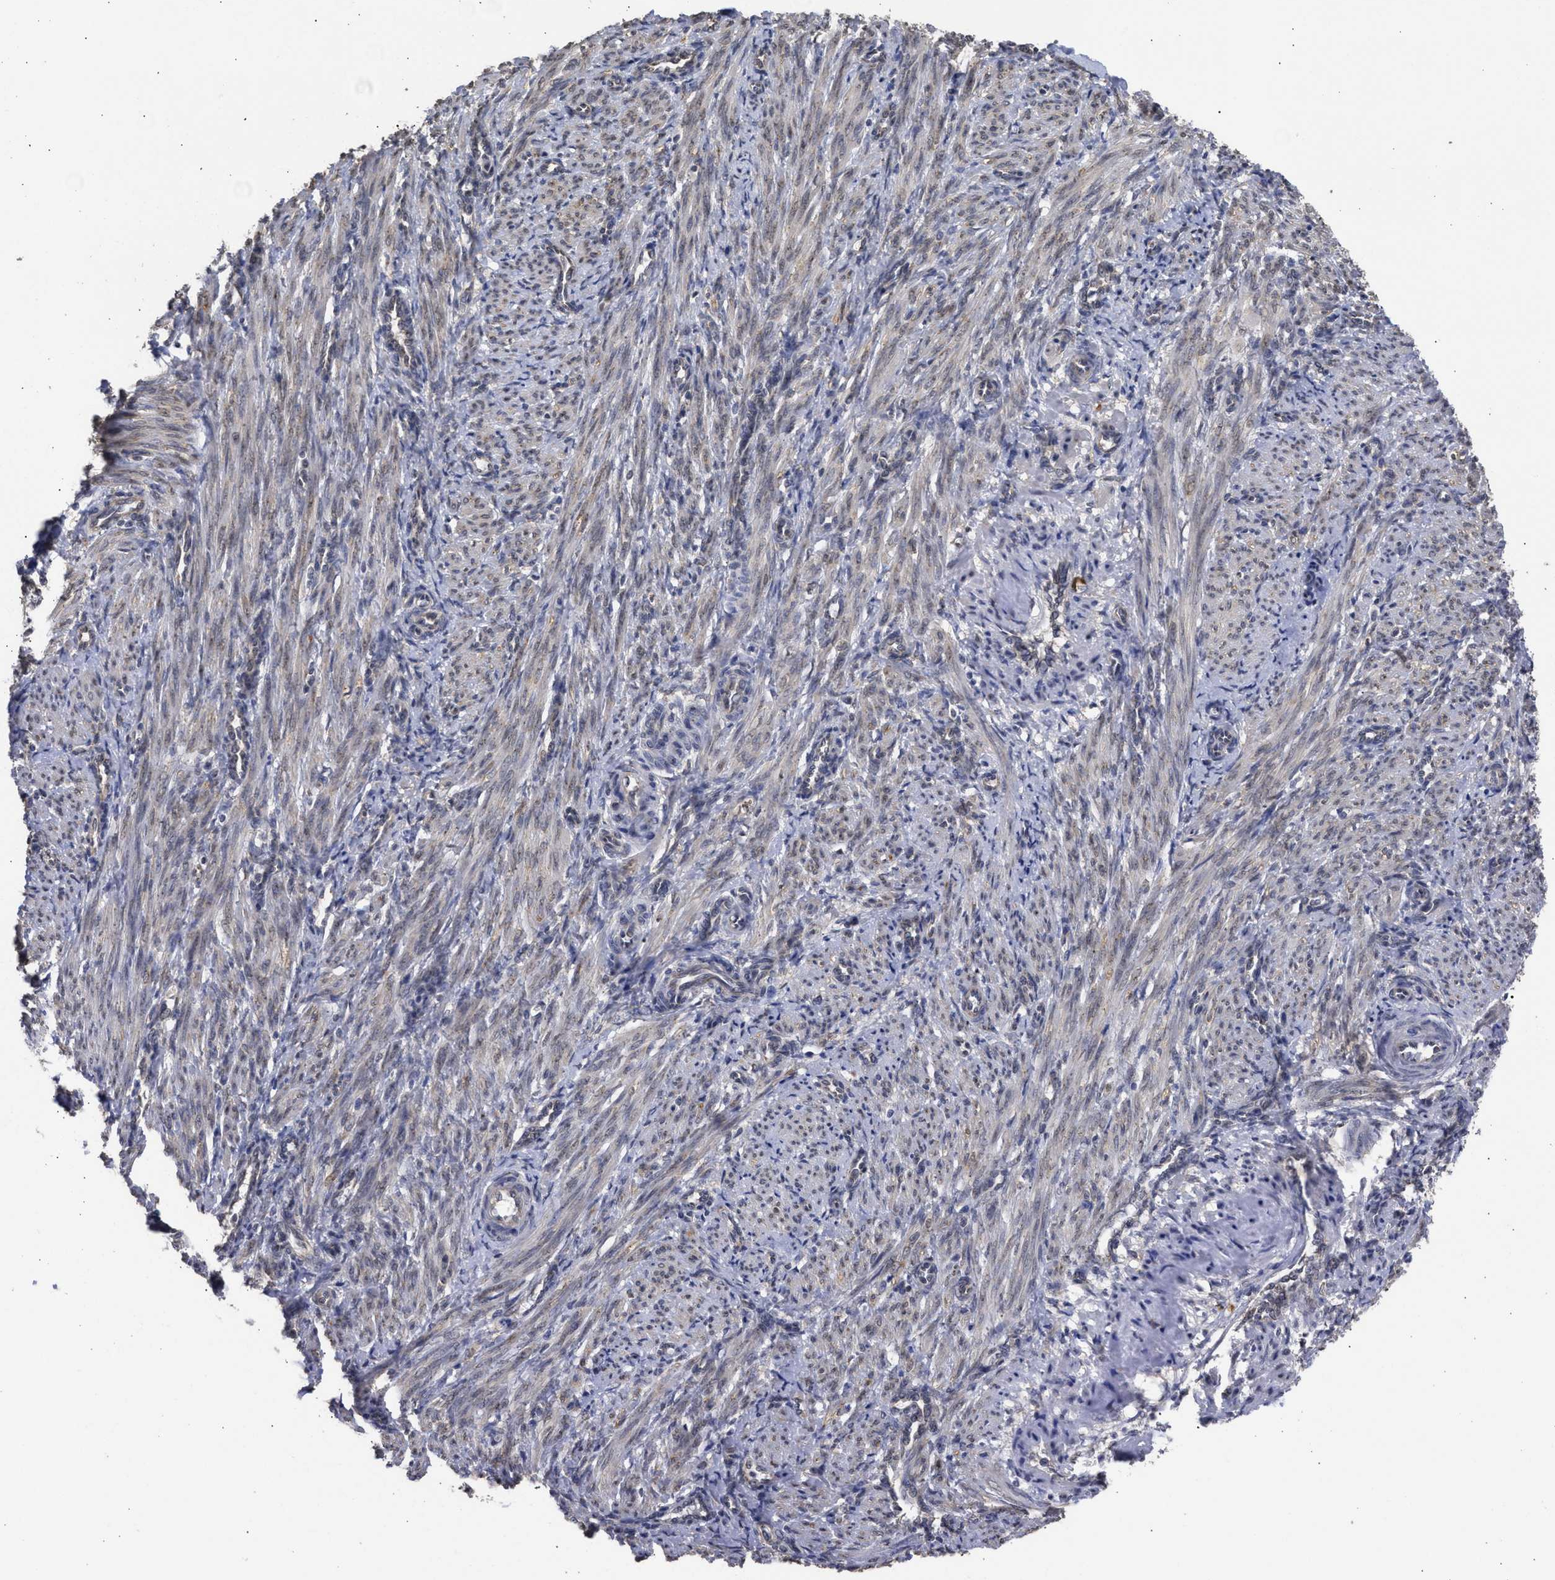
{"staining": {"intensity": "weak", "quantity": "25%-75%", "location": "nuclear"}, "tissue": "smooth muscle", "cell_type": "Smooth muscle cells", "image_type": "normal", "snomed": [{"axis": "morphology", "description": "Normal tissue, NOS"}, {"axis": "topography", "description": "Endometrium"}], "caption": "Smooth muscle stained with a brown dye displays weak nuclear positive expression in approximately 25%-75% of smooth muscle cells.", "gene": "DNAJC1", "patient": {"sex": "female", "age": 33}}